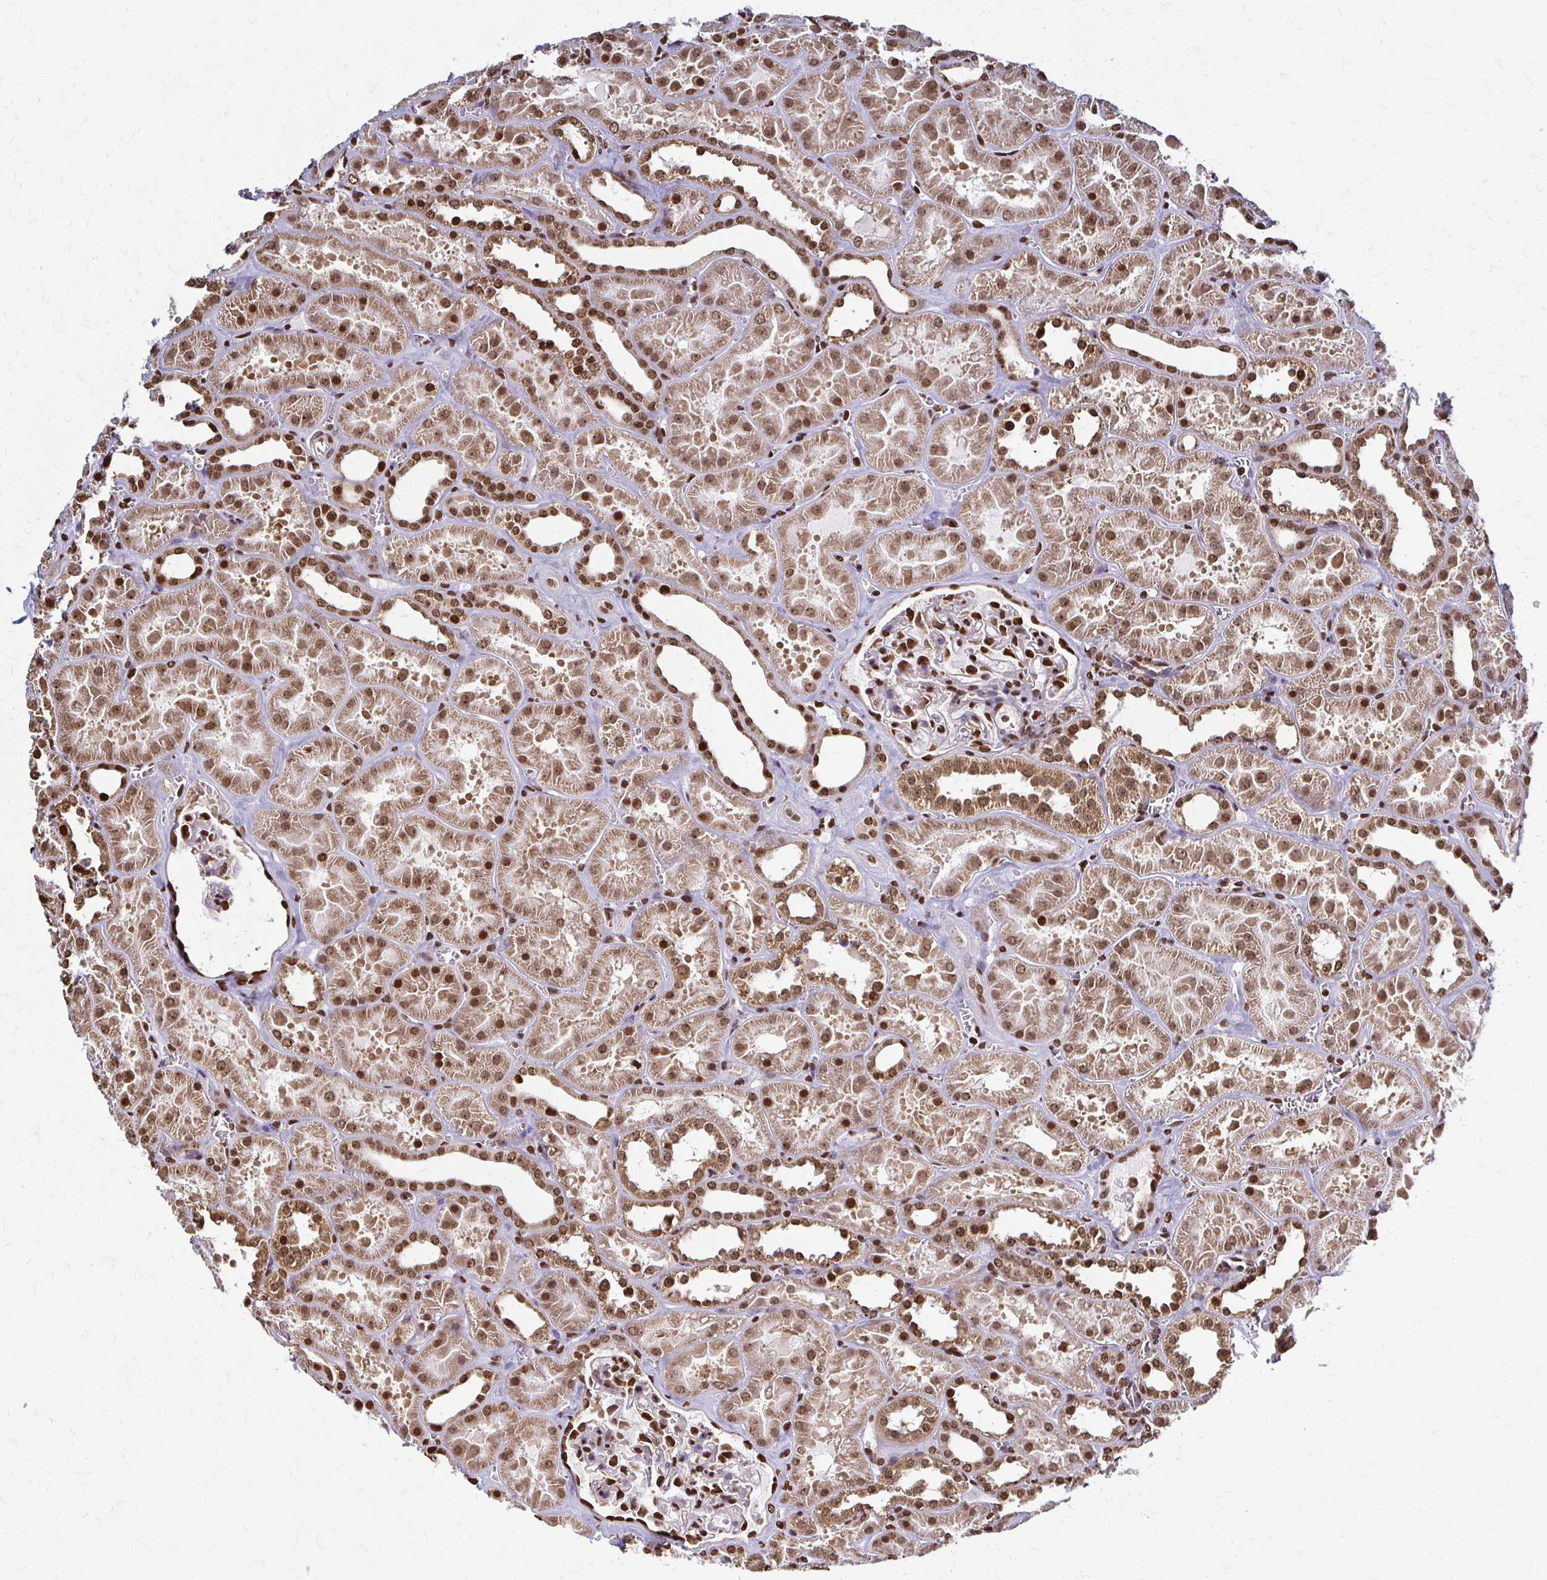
{"staining": {"intensity": "strong", "quantity": "25%-75%", "location": "nuclear"}, "tissue": "kidney", "cell_type": "Cells in glomeruli", "image_type": "normal", "snomed": [{"axis": "morphology", "description": "Normal tissue, NOS"}, {"axis": "topography", "description": "Kidney"}], "caption": "This is an image of immunohistochemistry (IHC) staining of unremarkable kidney, which shows strong positivity in the nuclear of cells in glomeruli.", "gene": "HOXA9", "patient": {"sex": "female", "age": 41}}